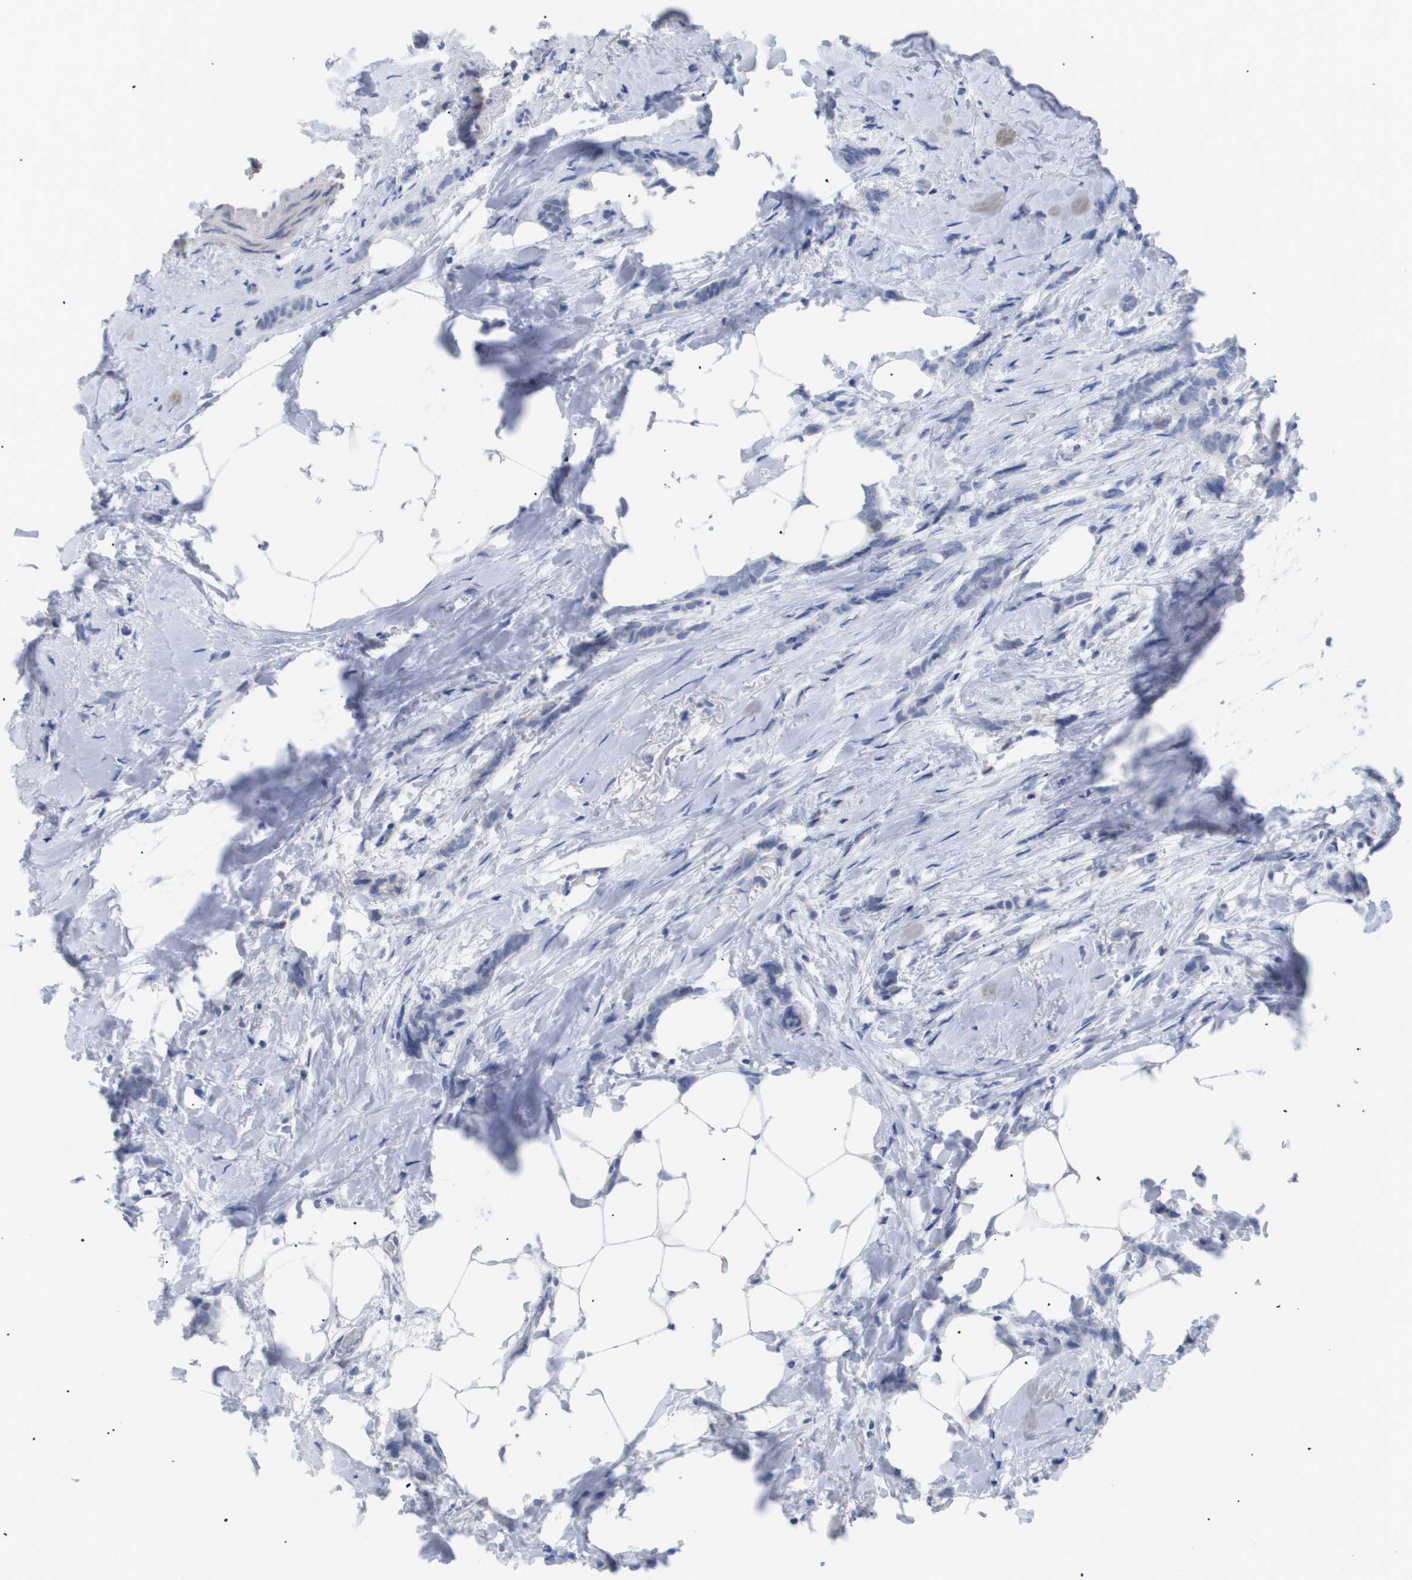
{"staining": {"intensity": "negative", "quantity": "none", "location": "none"}, "tissue": "breast cancer", "cell_type": "Tumor cells", "image_type": "cancer", "snomed": [{"axis": "morphology", "description": "Lobular carcinoma, in situ"}, {"axis": "morphology", "description": "Lobular carcinoma"}, {"axis": "topography", "description": "Breast"}], "caption": "High power microscopy photomicrograph of an IHC image of breast cancer (lobular carcinoma in situ), revealing no significant staining in tumor cells.", "gene": "CAV3", "patient": {"sex": "female", "age": 41}}